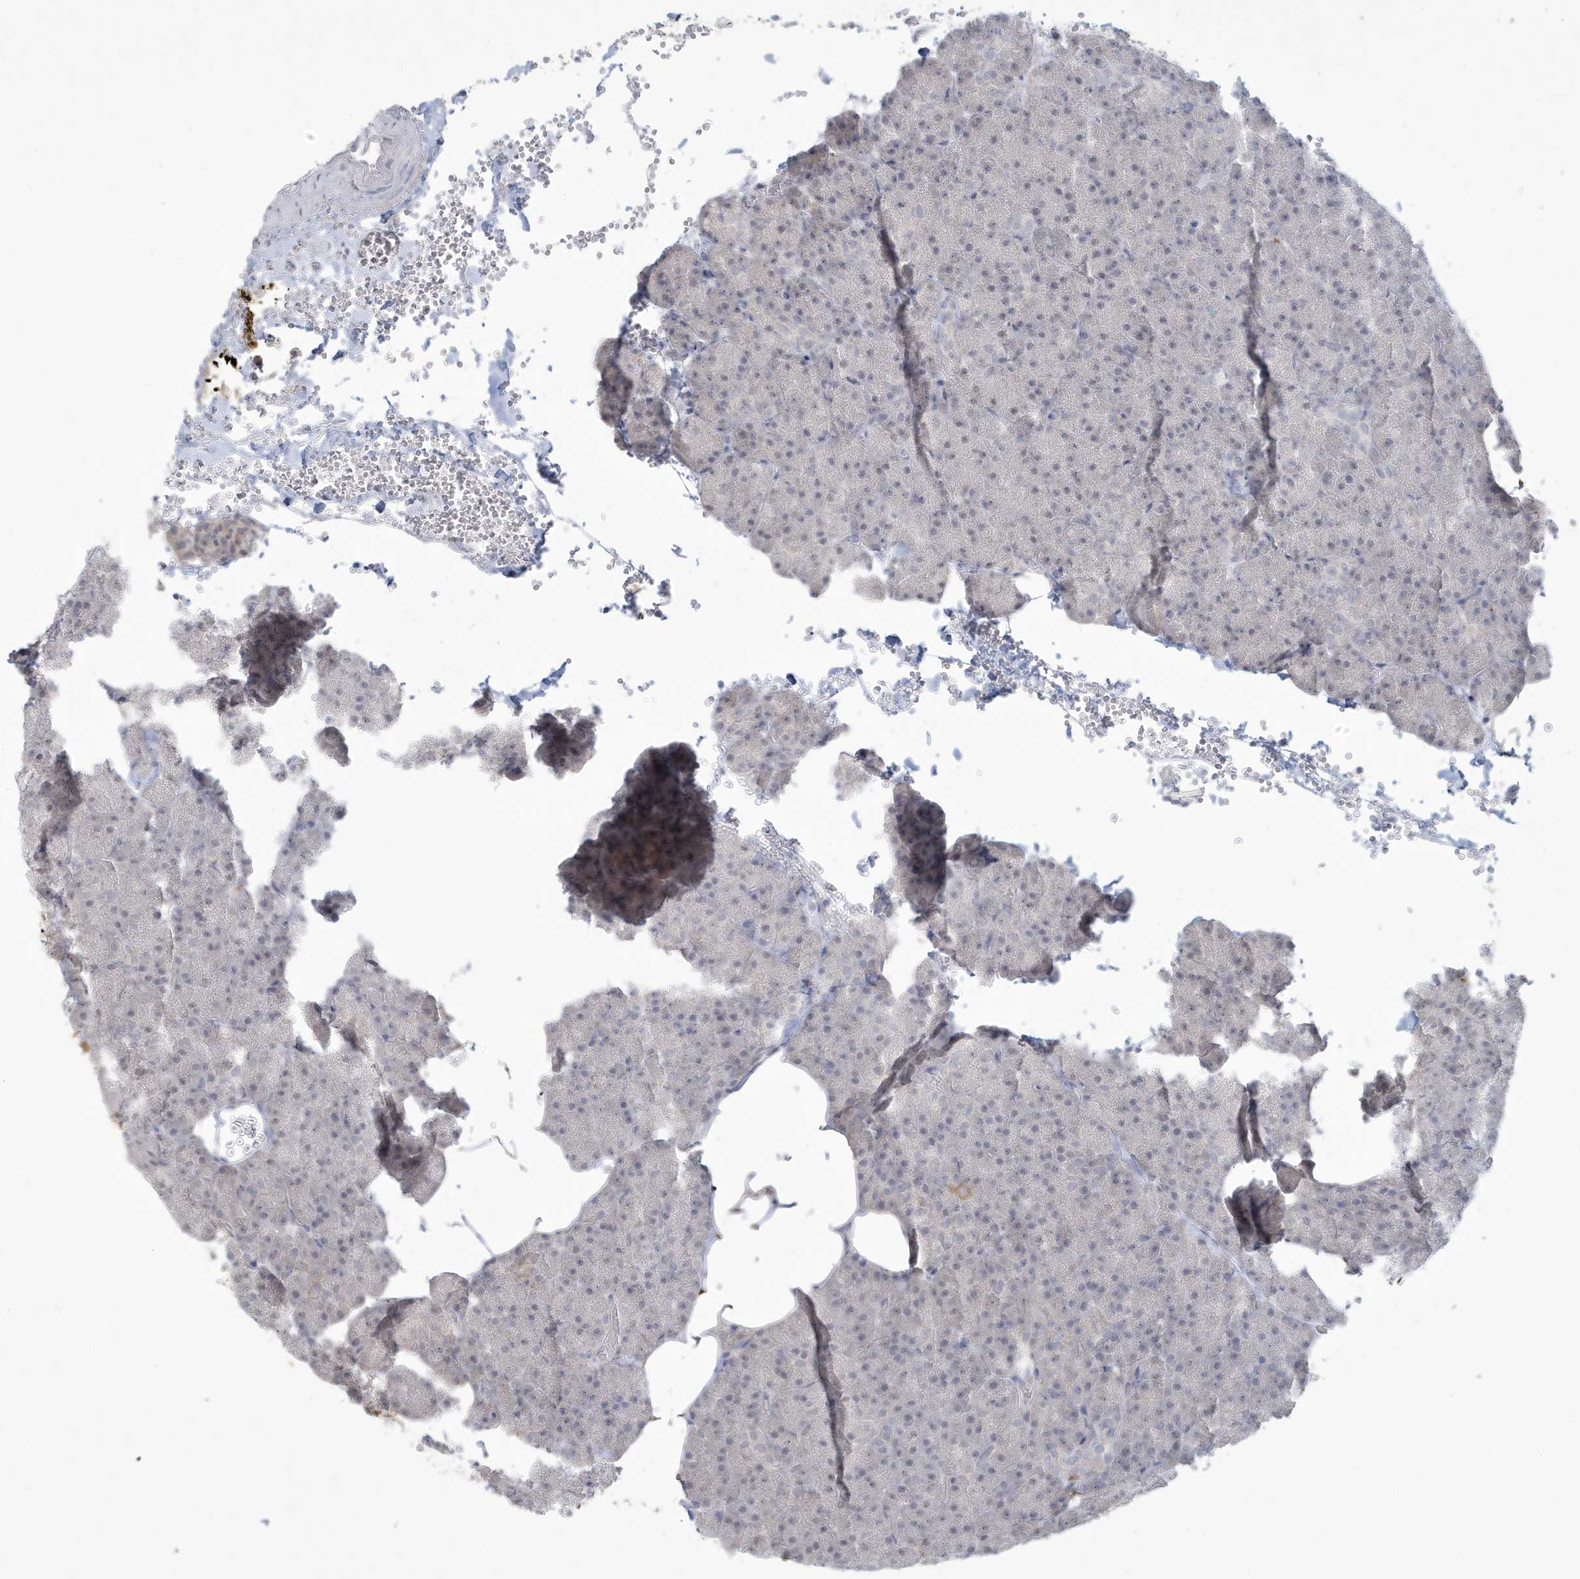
{"staining": {"intensity": "weak", "quantity": "25%-75%", "location": "nuclear"}, "tissue": "pancreas", "cell_type": "Exocrine glandular cells", "image_type": "normal", "snomed": [{"axis": "morphology", "description": "Normal tissue, NOS"}, {"axis": "morphology", "description": "Carcinoid, malignant, NOS"}, {"axis": "topography", "description": "Pancreas"}], "caption": "Immunohistochemistry staining of unremarkable pancreas, which shows low levels of weak nuclear positivity in approximately 25%-75% of exocrine glandular cells indicating weak nuclear protein expression. The staining was performed using DAB (3,3'-diaminobenzidine) (brown) for protein detection and nuclei were counterstained in hematoxylin (blue).", "gene": "HERC6", "patient": {"sex": "female", "age": 35}}